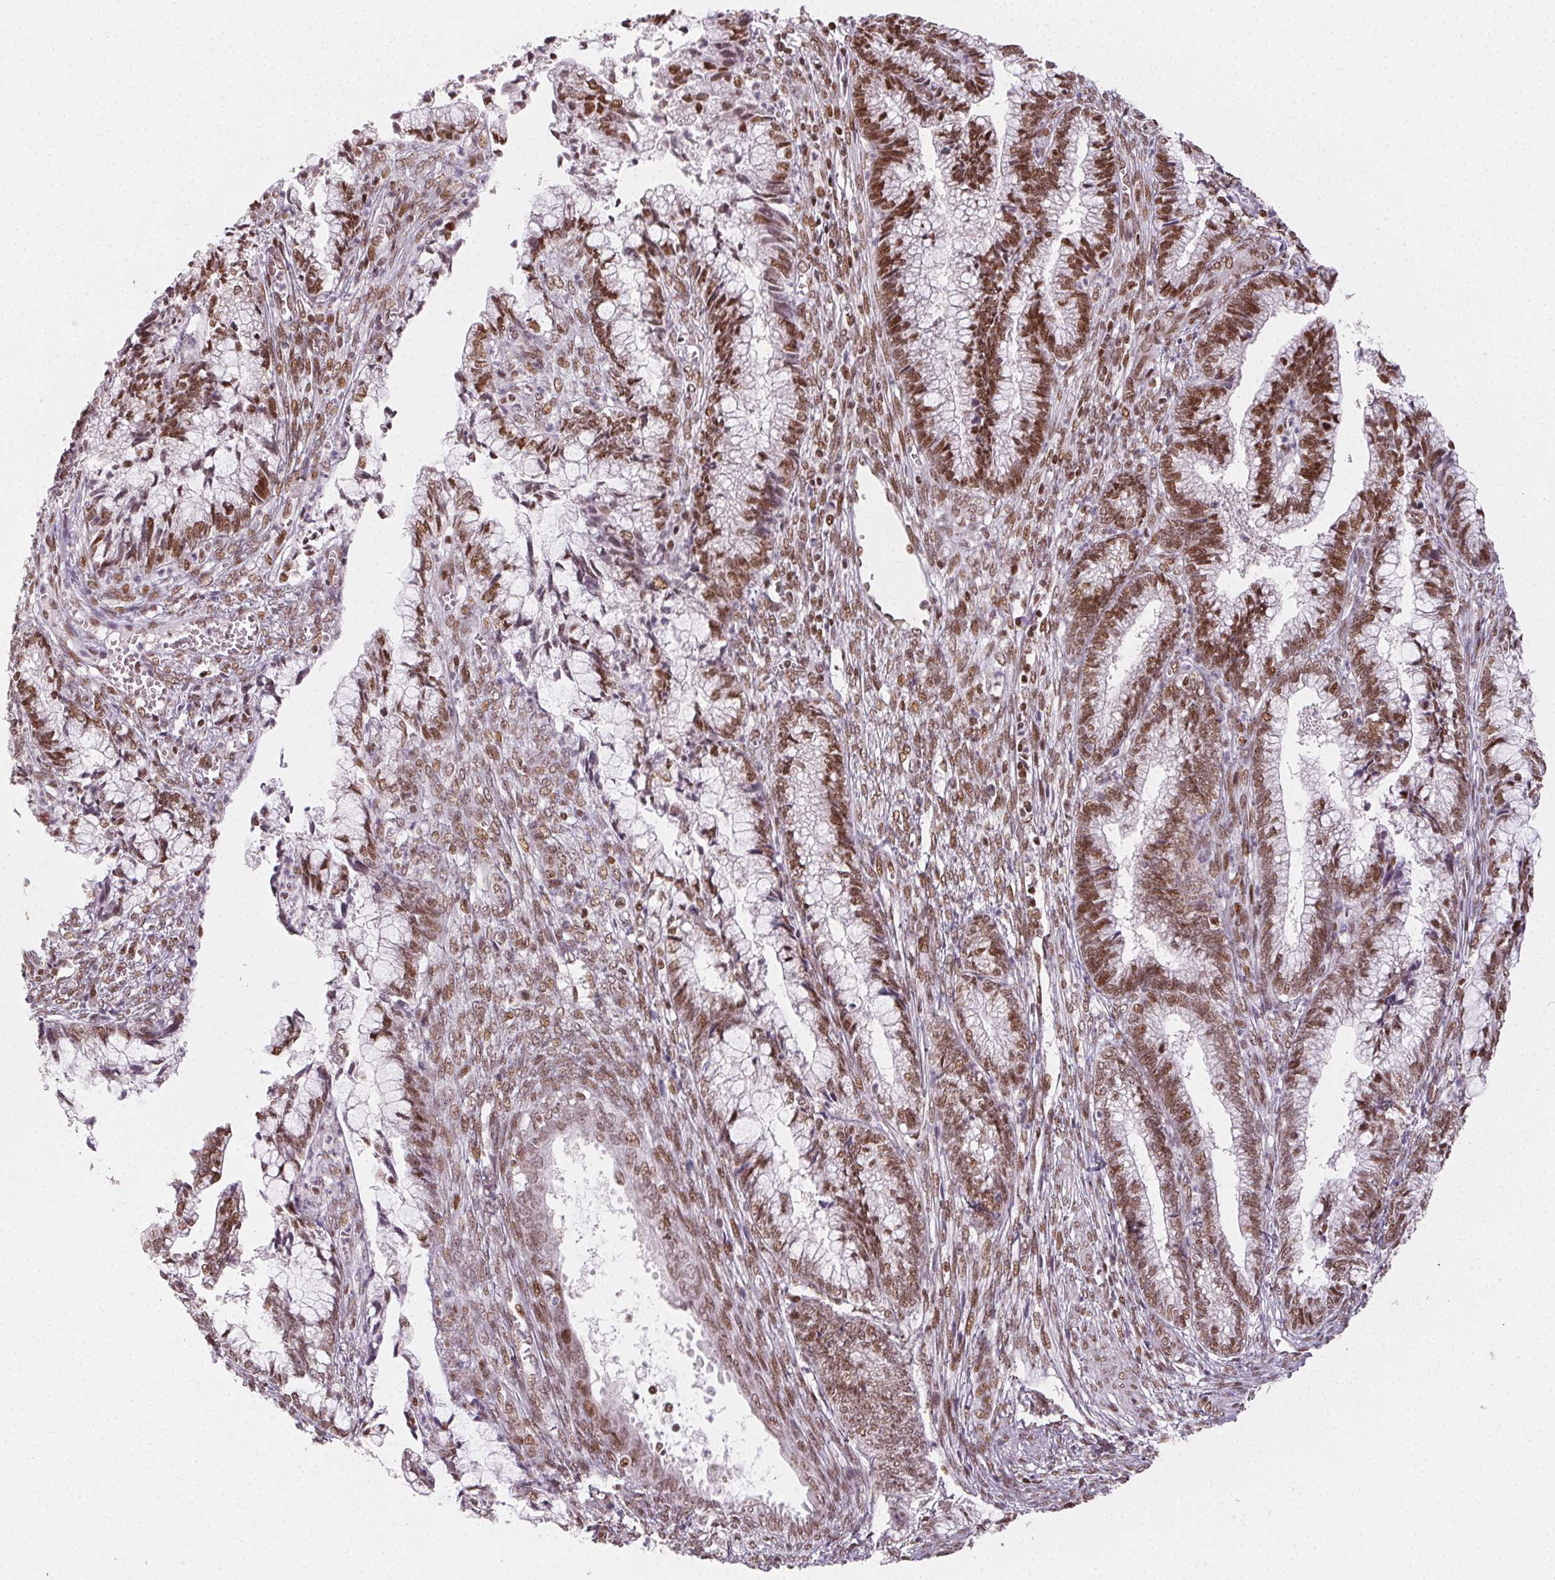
{"staining": {"intensity": "moderate", "quantity": ">75%", "location": "nuclear"}, "tissue": "cervical cancer", "cell_type": "Tumor cells", "image_type": "cancer", "snomed": [{"axis": "morphology", "description": "Adenocarcinoma, NOS"}, {"axis": "topography", "description": "Cervix"}], "caption": "This image reveals immunohistochemistry (IHC) staining of cervical cancer, with medium moderate nuclear expression in about >75% of tumor cells.", "gene": "KMT2A", "patient": {"sex": "female", "age": 44}}